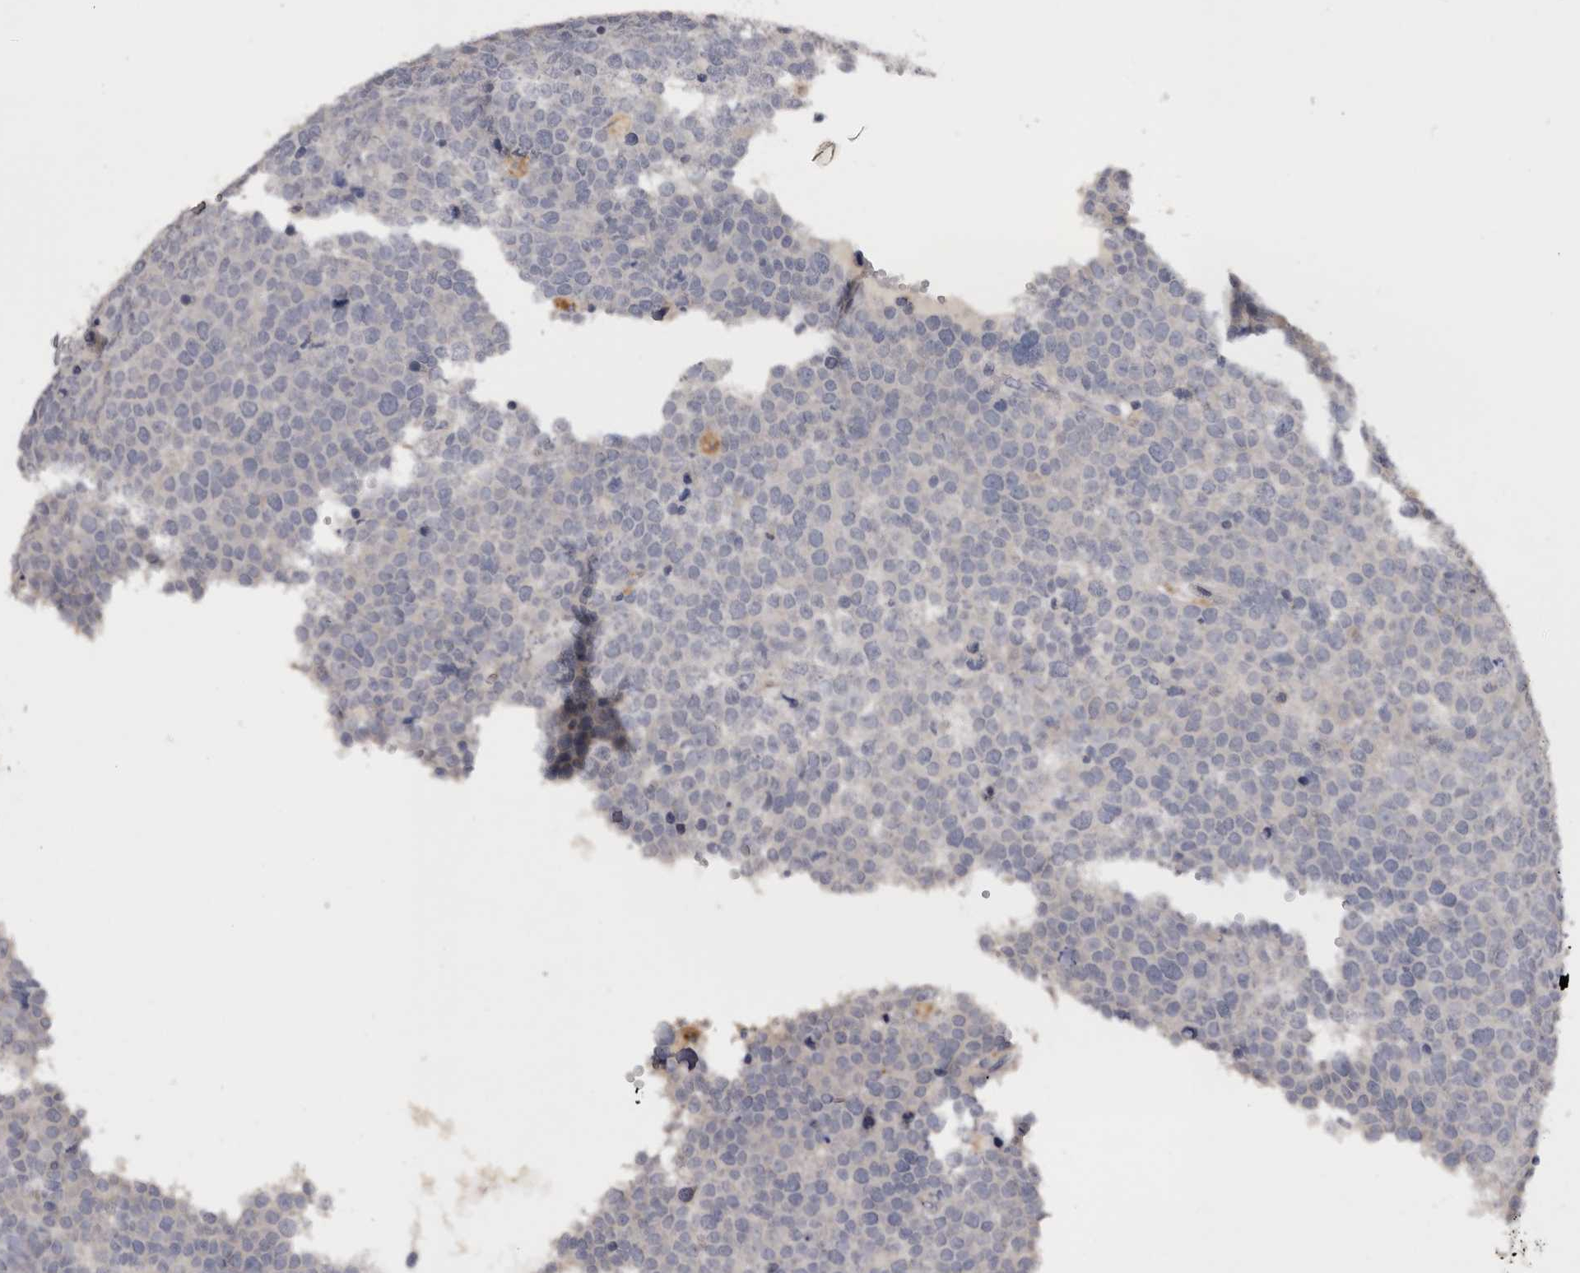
{"staining": {"intensity": "negative", "quantity": "none", "location": "none"}, "tissue": "testis cancer", "cell_type": "Tumor cells", "image_type": "cancer", "snomed": [{"axis": "morphology", "description": "Seminoma, NOS"}, {"axis": "topography", "description": "Testis"}], "caption": "This is a micrograph of IHC staining of testis cancer (seminoma), which shows no staining in tumor cells.", "gene": "DAP", "patient": {"sex": "male", "age": 71}}